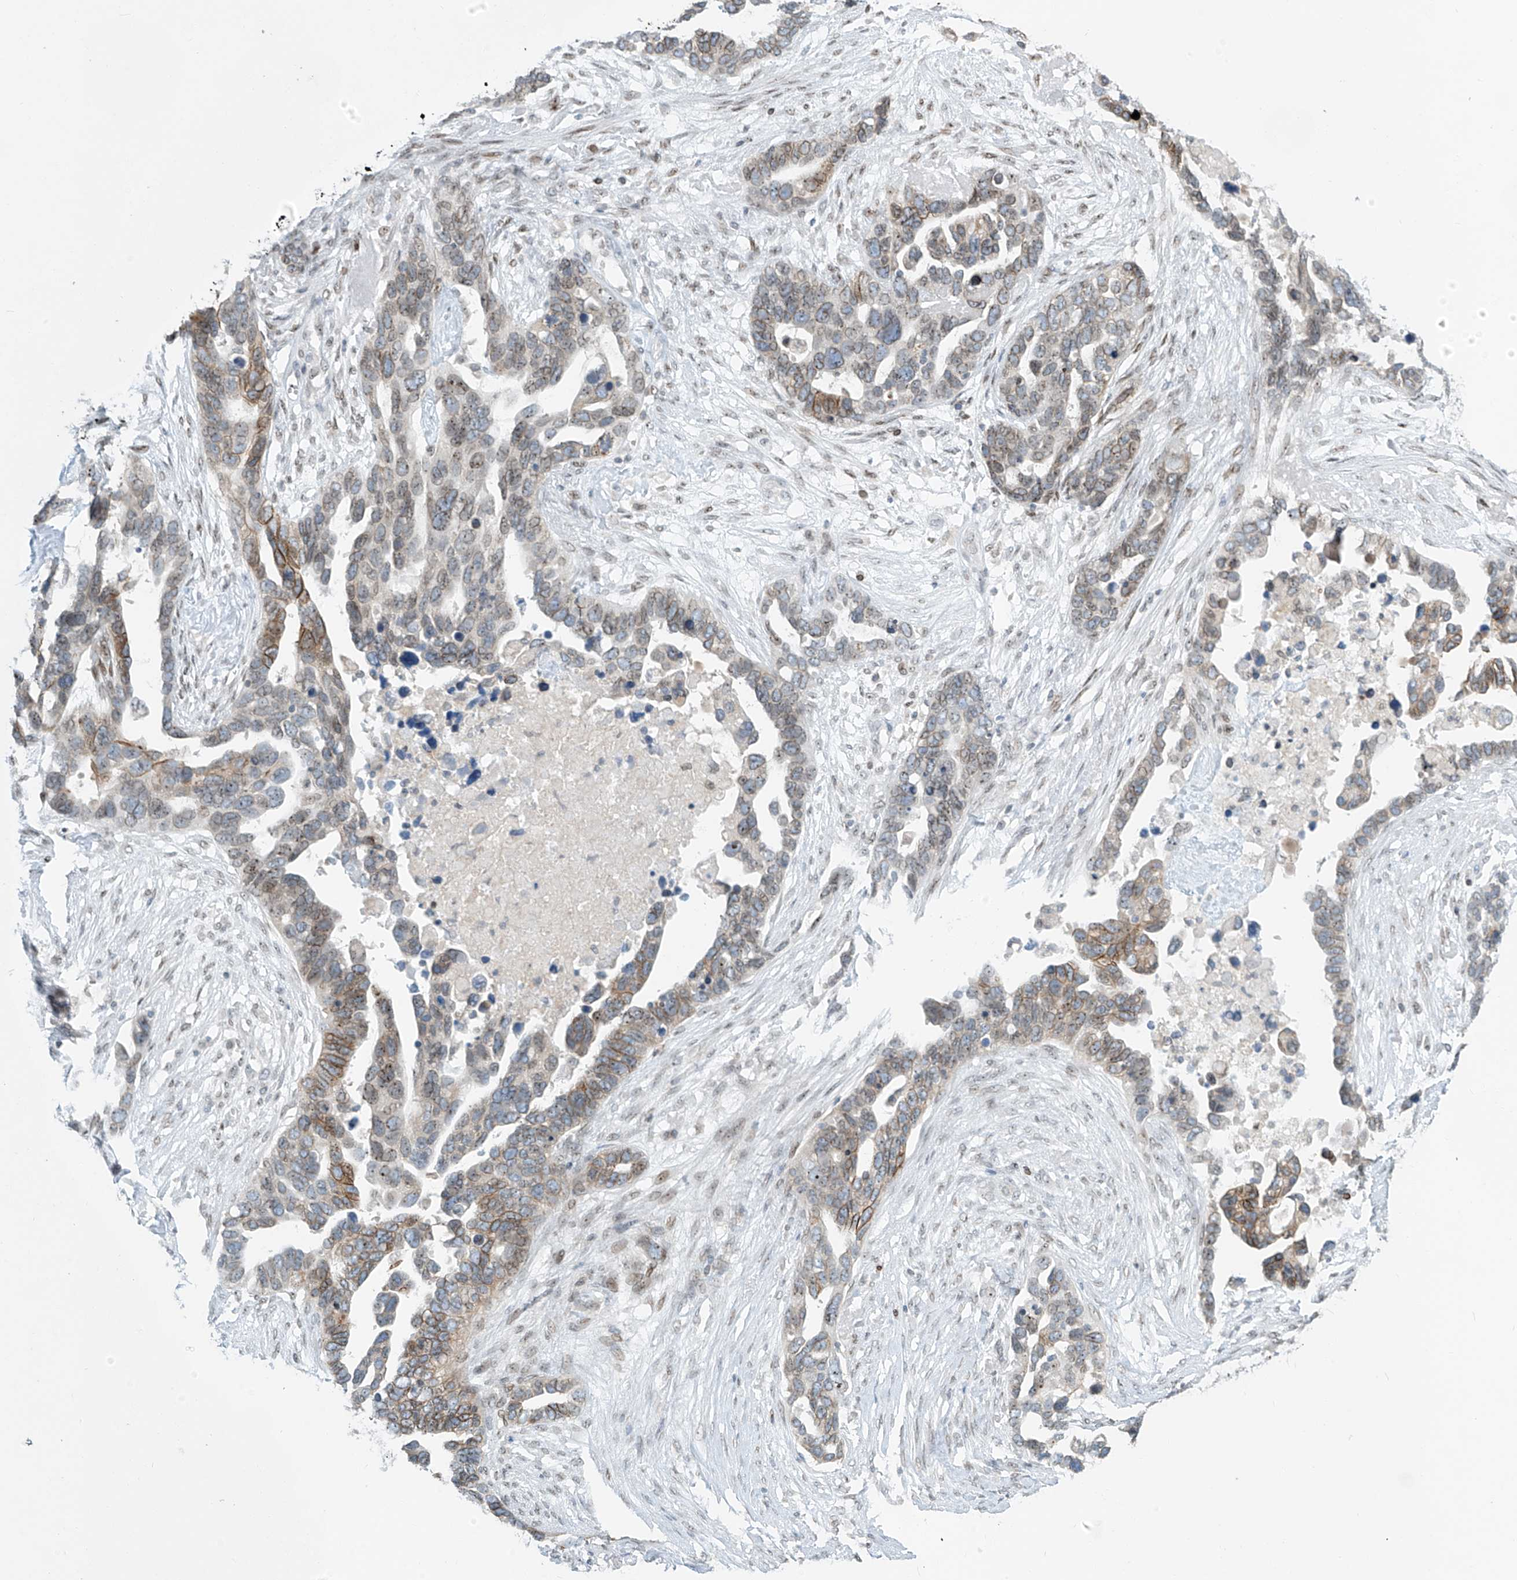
{"staining": {"intensity": "moderate", "quantity": "25%-75%", "location": "cytoplasmic/membranous,nuclear"}, "tissue": "ovarian cancer", "cell_type": "Tumor cells", "image_type": "cancer", "snomed": [{"axis": "morphology", "description": "Cystadenocarcinoma, serous, NOS"}, {"axis": "topography", "description": "Ovary"}], "caption": "Tumor cells exhibit moderate cytoplasmic/membranous and nuclear staining in about 25%-75% of cells in ovarian cancer (serous cystadenocarcinoma).", "gene": "SAMD15", "patient": {"sex": "female", "age": 54}}